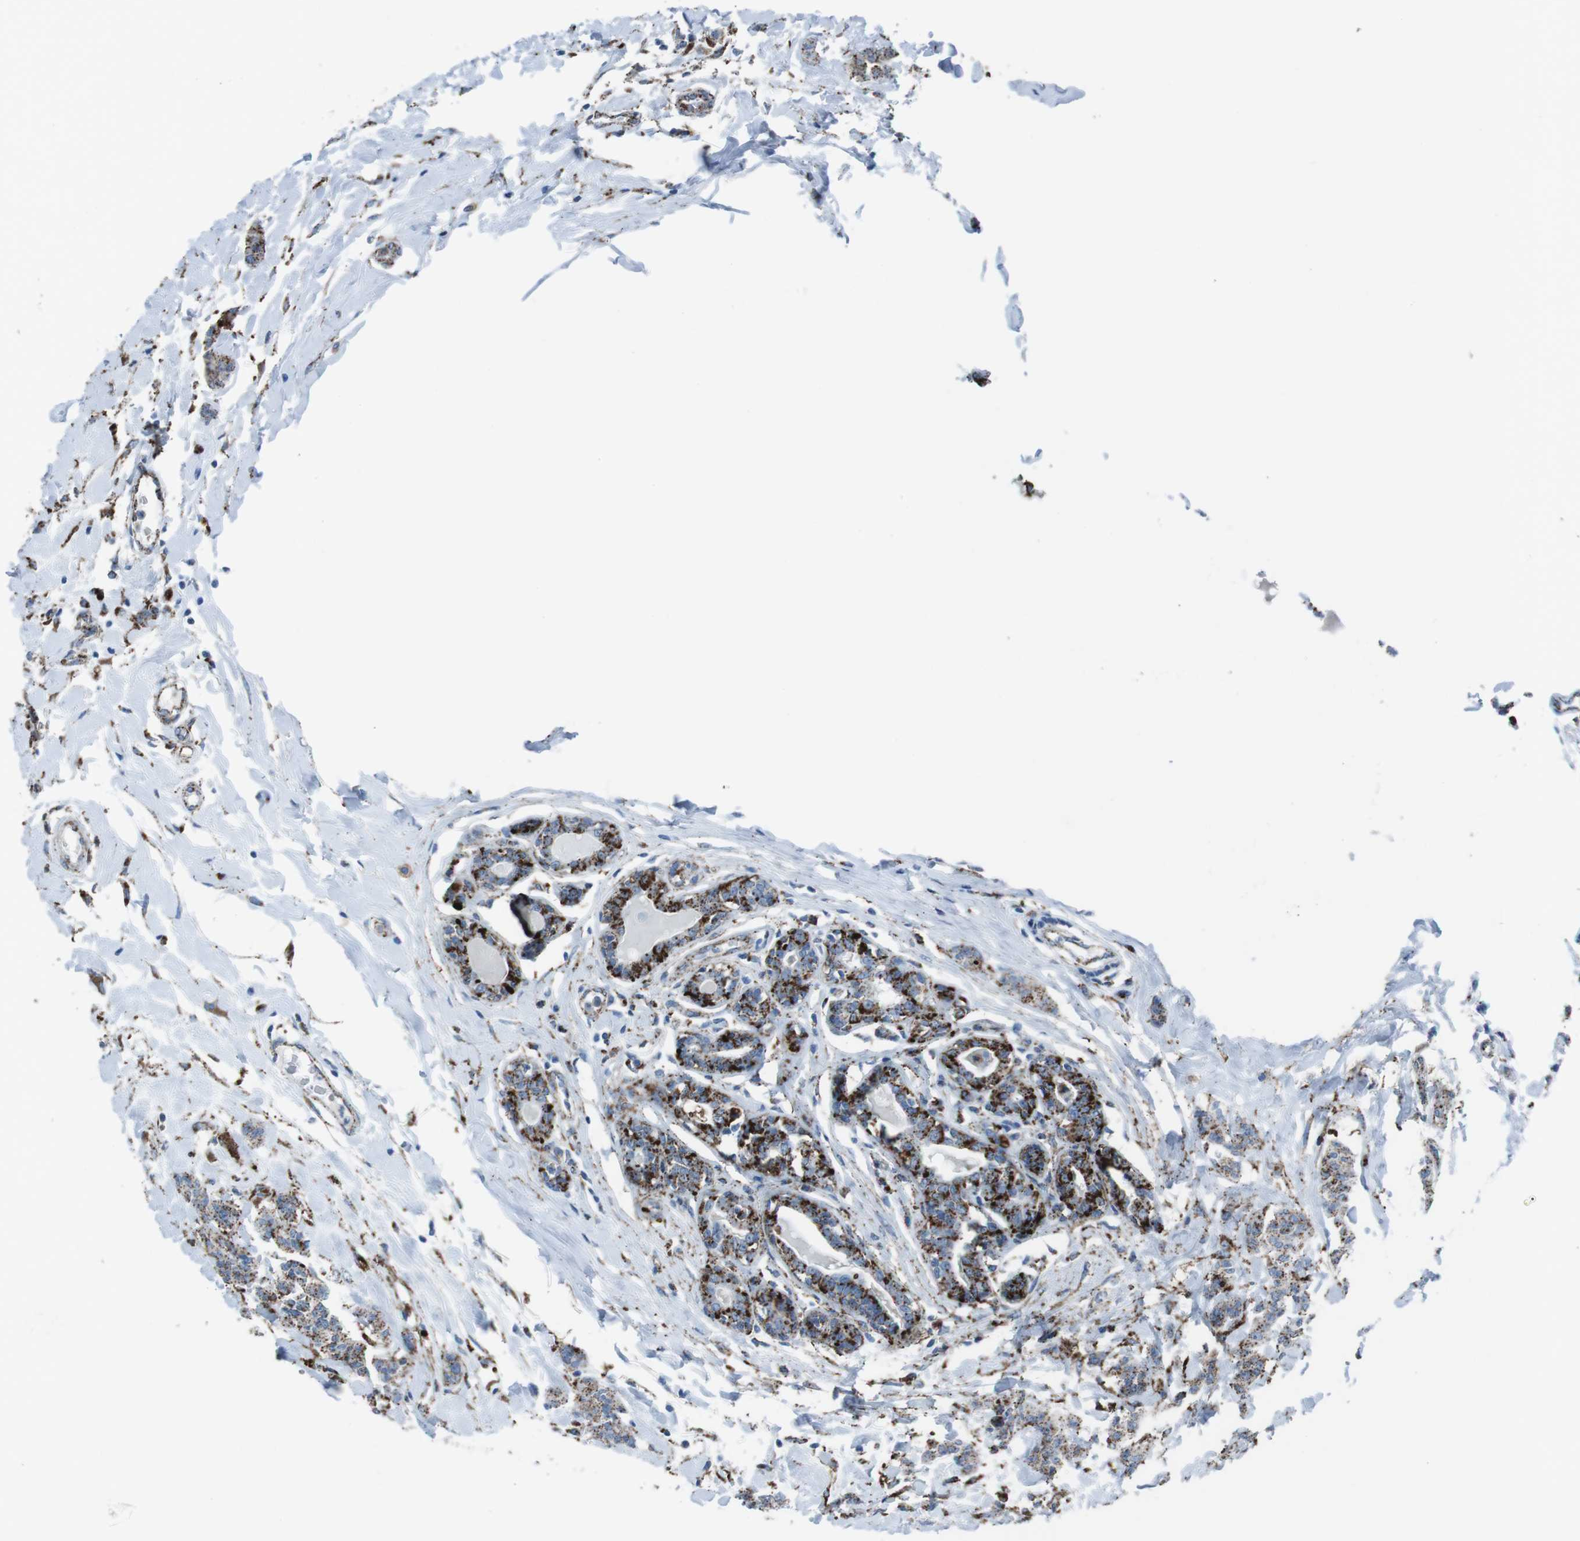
{"staining": {"intensity": "strong", "quantity": ">75%", "location": "cytoplasmic/membranous"}, "tissue": "breast cancer", "cell_type": "Tumor cells", "image_type": "cancer", "snomed": [{"axis": "morphology", "description": "Normal tissue, NOS"}, {"axis": "morphology", "description": "Duct carcinoma"}, {"axis": "topography", "description": "Breast"}], "caption": "A photomicrograph showing strong cytoplasmic/membranous staining in approximately >75% of tumor cells in breast cancer, as visualized by brown immunohistochemical staining.", "gene": "SCARB2", "patient": {"sex": "female", "age": 40}}